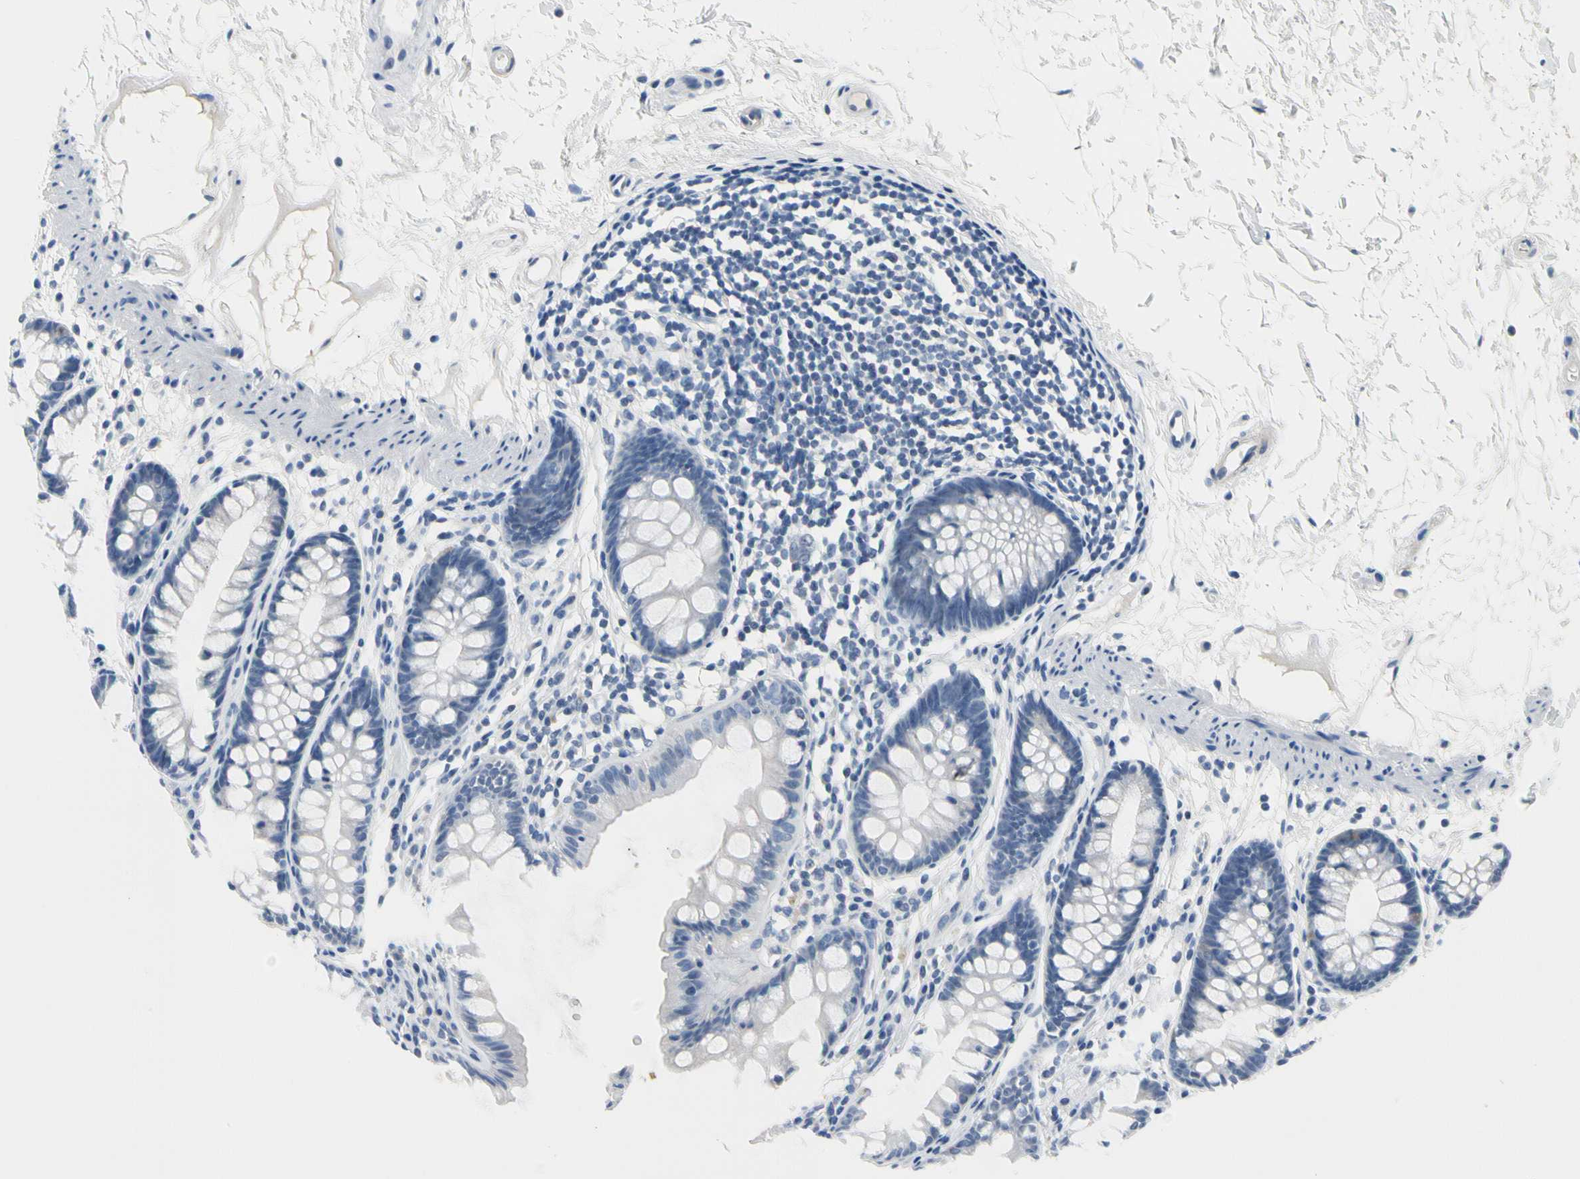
{"staining": {"intensity": "negative", "quantity": "none", "location": "none"}, "tissue": "colon", "cell_type": "Endothelial cells", "image_type": "normal", "snomed": [{"axis": "morphology", "description": "Normal tissue, NOS"}, {"axis": "topography", "description": "Colon"}], "caption": "This image is of benign colon stained with IHC to label a protein in brown with the nuclei are counter-stained blue. There is no positivity in endothelial cells. (DAB (3,3'-diaminobenzidine) immunohistochemistry with hematoxylin counter stain).", "gene": "MARK1", "patient": {"sex": "female", "age": 52}}